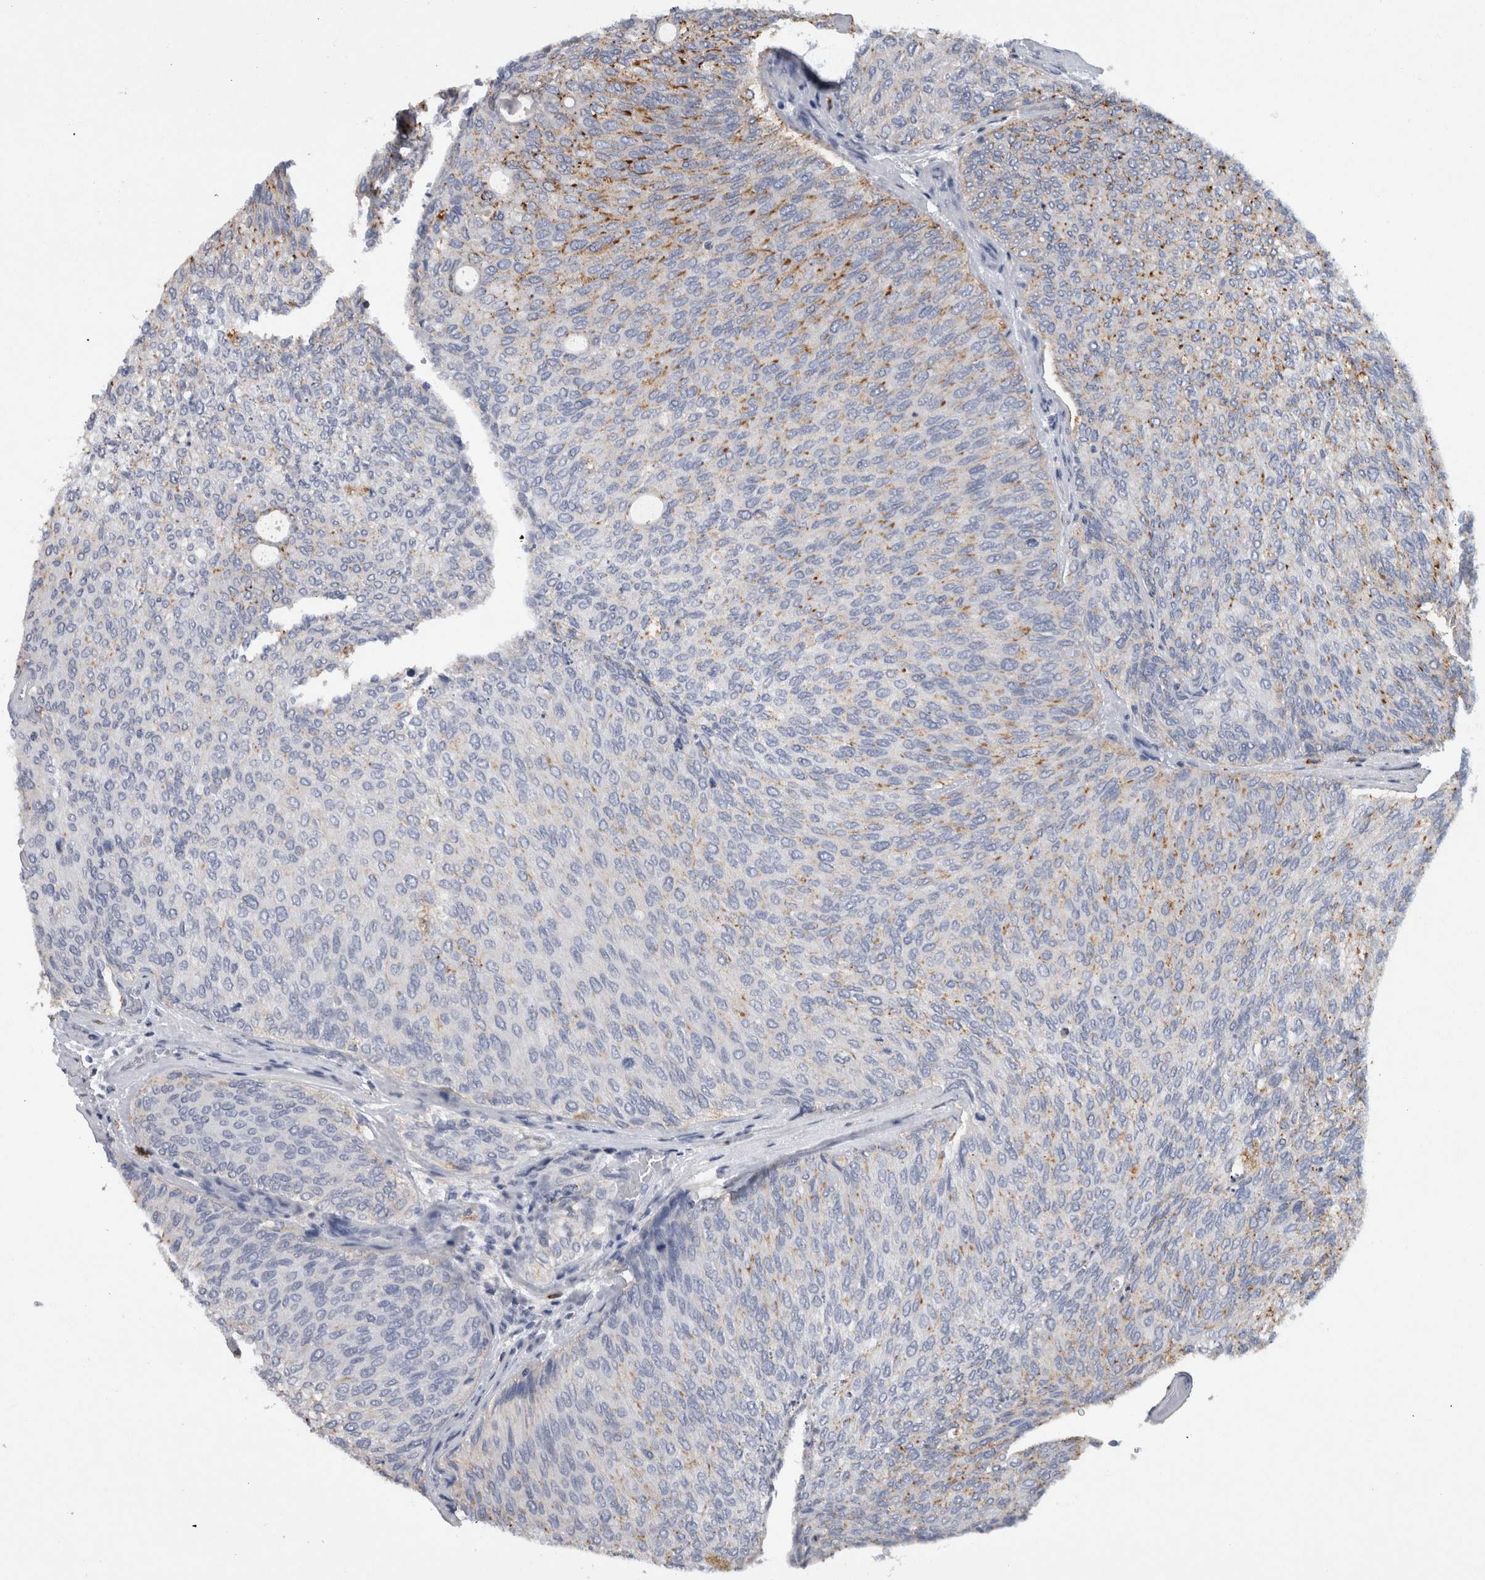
{"staining": {"intensity": "moderate", "quantity": "<25%", "location": "cytoplasmic/membranous"}, "tissue": "urothelial cancer", "cell_type": "Tumor cells", "image_type": "cancer", "snomed": [{"axis": "morphology", "description": "Urothelial carcinoma, Low grade"}, {"axis": "topography", "description": "Urinary bladder"}], "caption": "High-power microscopy captured an immunohistochemistry histopathology image of urothelial cancer, revealing moderate cytoplasmic/membranous staining in approximately <25% of tumor cells.", "gene": "CD63", "patient": {"sex": "female", "age": 79}}